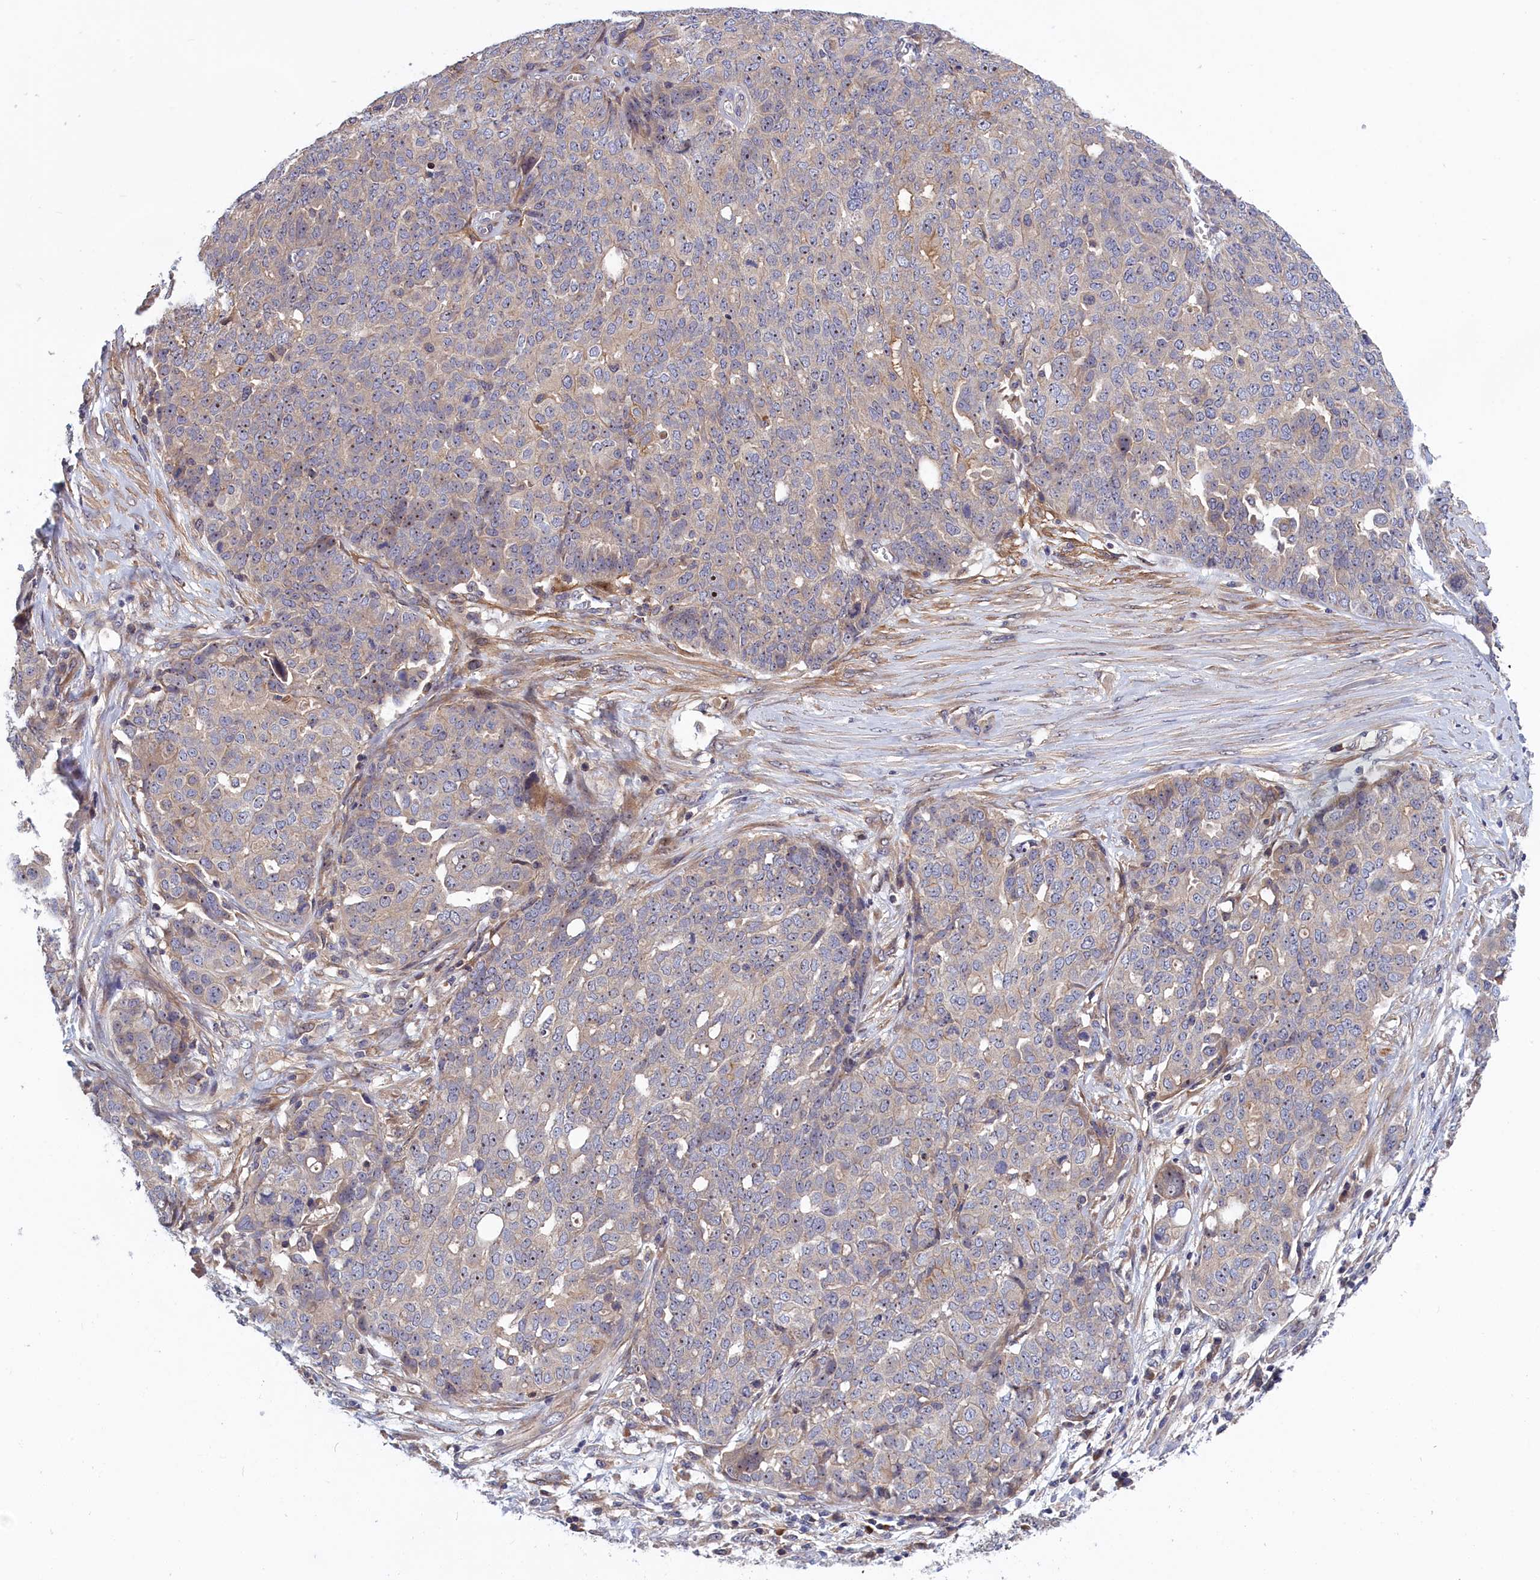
{"staining": {"intensity": "negative", "quantity": "none", "location": "none"}, "tissue": "ovarian cancer", "cell_type": "Tumor cells", "image_type": "cancer", "snomed": [{"axis": "morphology", "description": "Cystadenocarcinoma, serous, NOS"}, {"axis": "topography", "description": "Soft tissue"}, {"axis": "topography", "description": "Ovary"}], "caption": "Human serous cystadenocarcinoma (ovarian) stained for a protein using immunohistochemistry (IHC) reveals no staining in tumor cells.", "gene": "CRACD", "patient": {"sex": "female", "age": 57}}